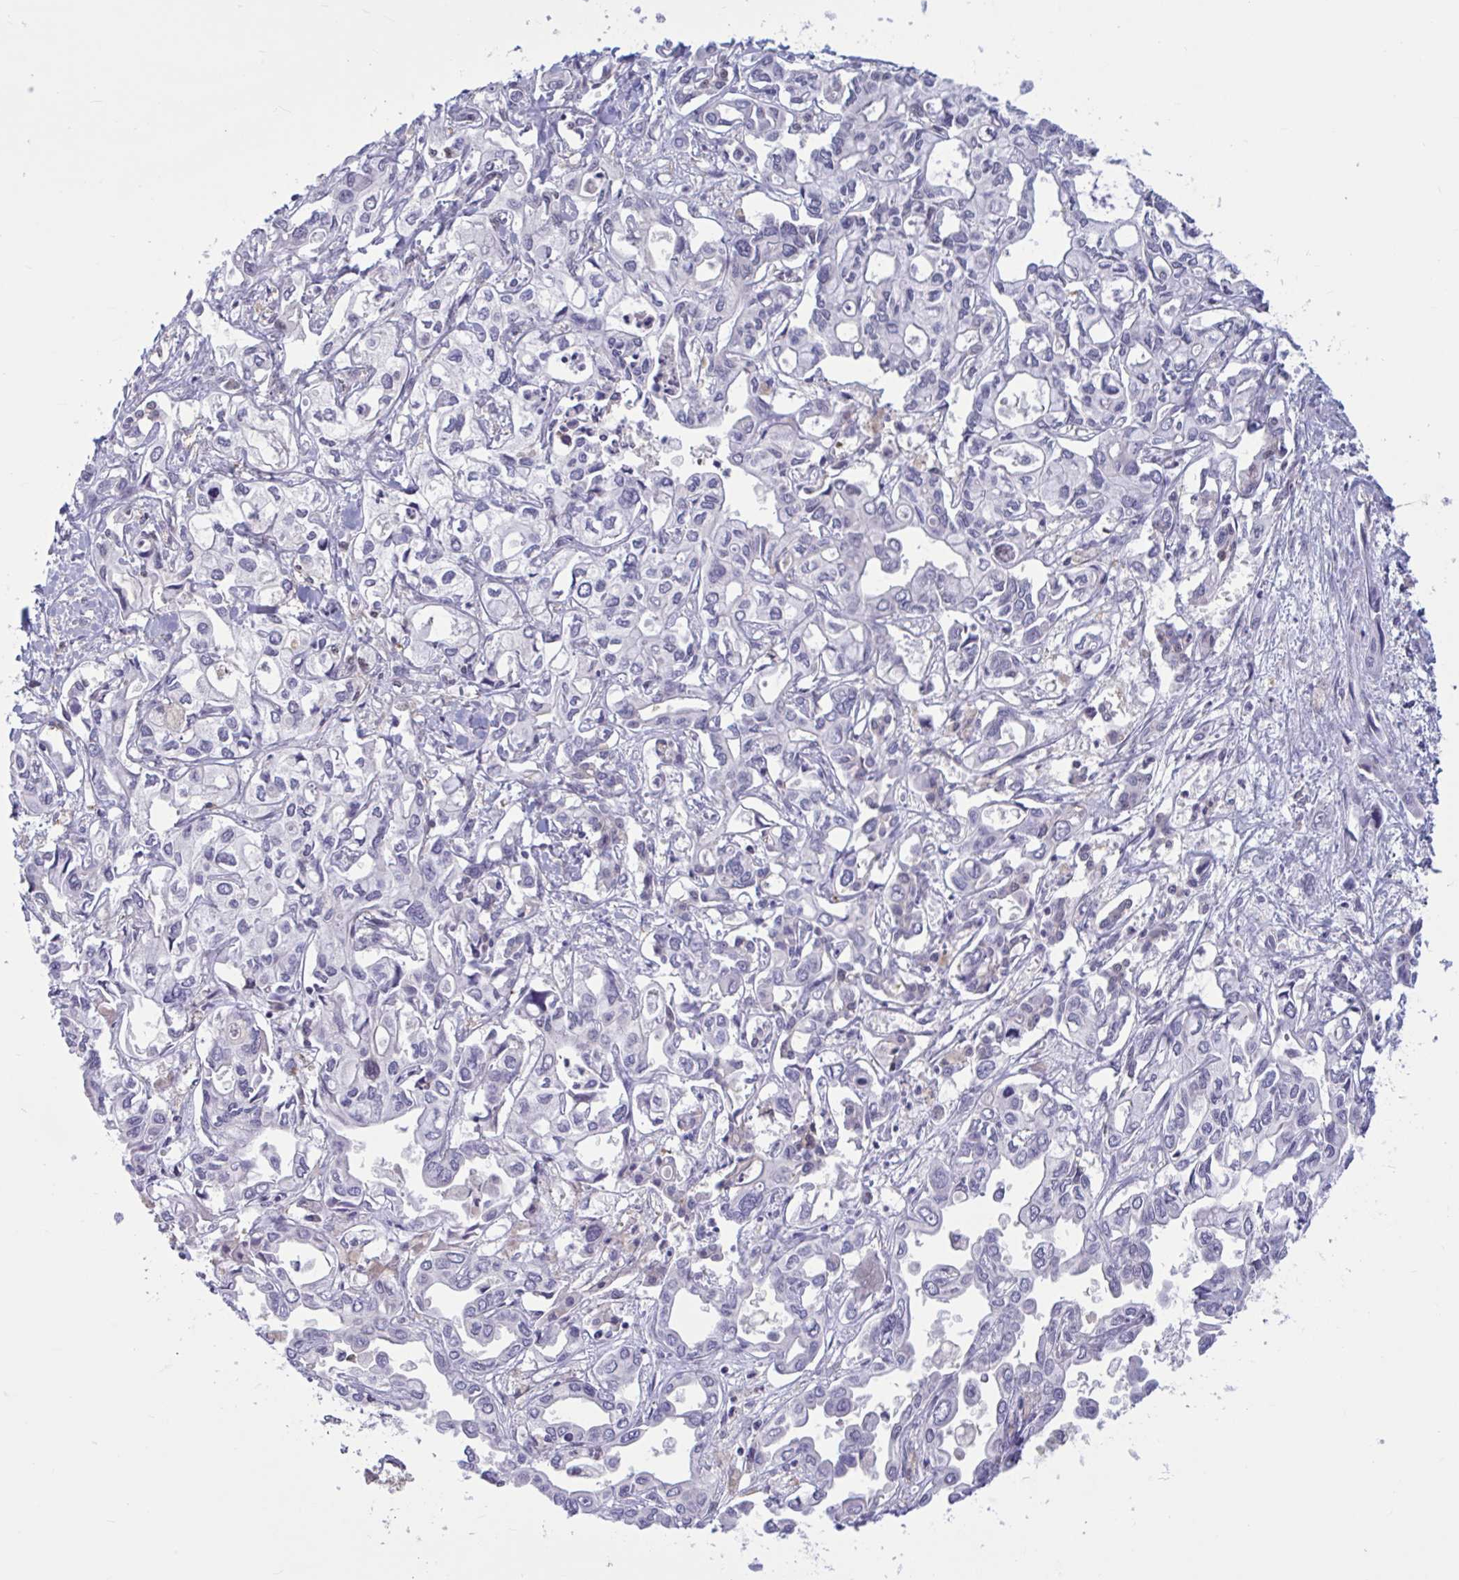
{"staining": {"intensity": "negative", "quantity": "none", "location": "none"}, "tissue": "liver cancer", "cell_type": "Tumor cells", "image_type": "cancer", "snomed": [{"axis": "morphology", "description": "Cholangiocarcinoma"}, {"axis": "topography", "description": "Liver"}], "caption": "The image demonstrates no staining of tumor cells in liver cancer (cholangiocarcinoma). (Stains: DAB IHC with hematoxylin counter stain, Microscopy: brightfield microscopy at high magnification).", "gene": "RBL1", "patient": {"sex": "female", "age": 64}}